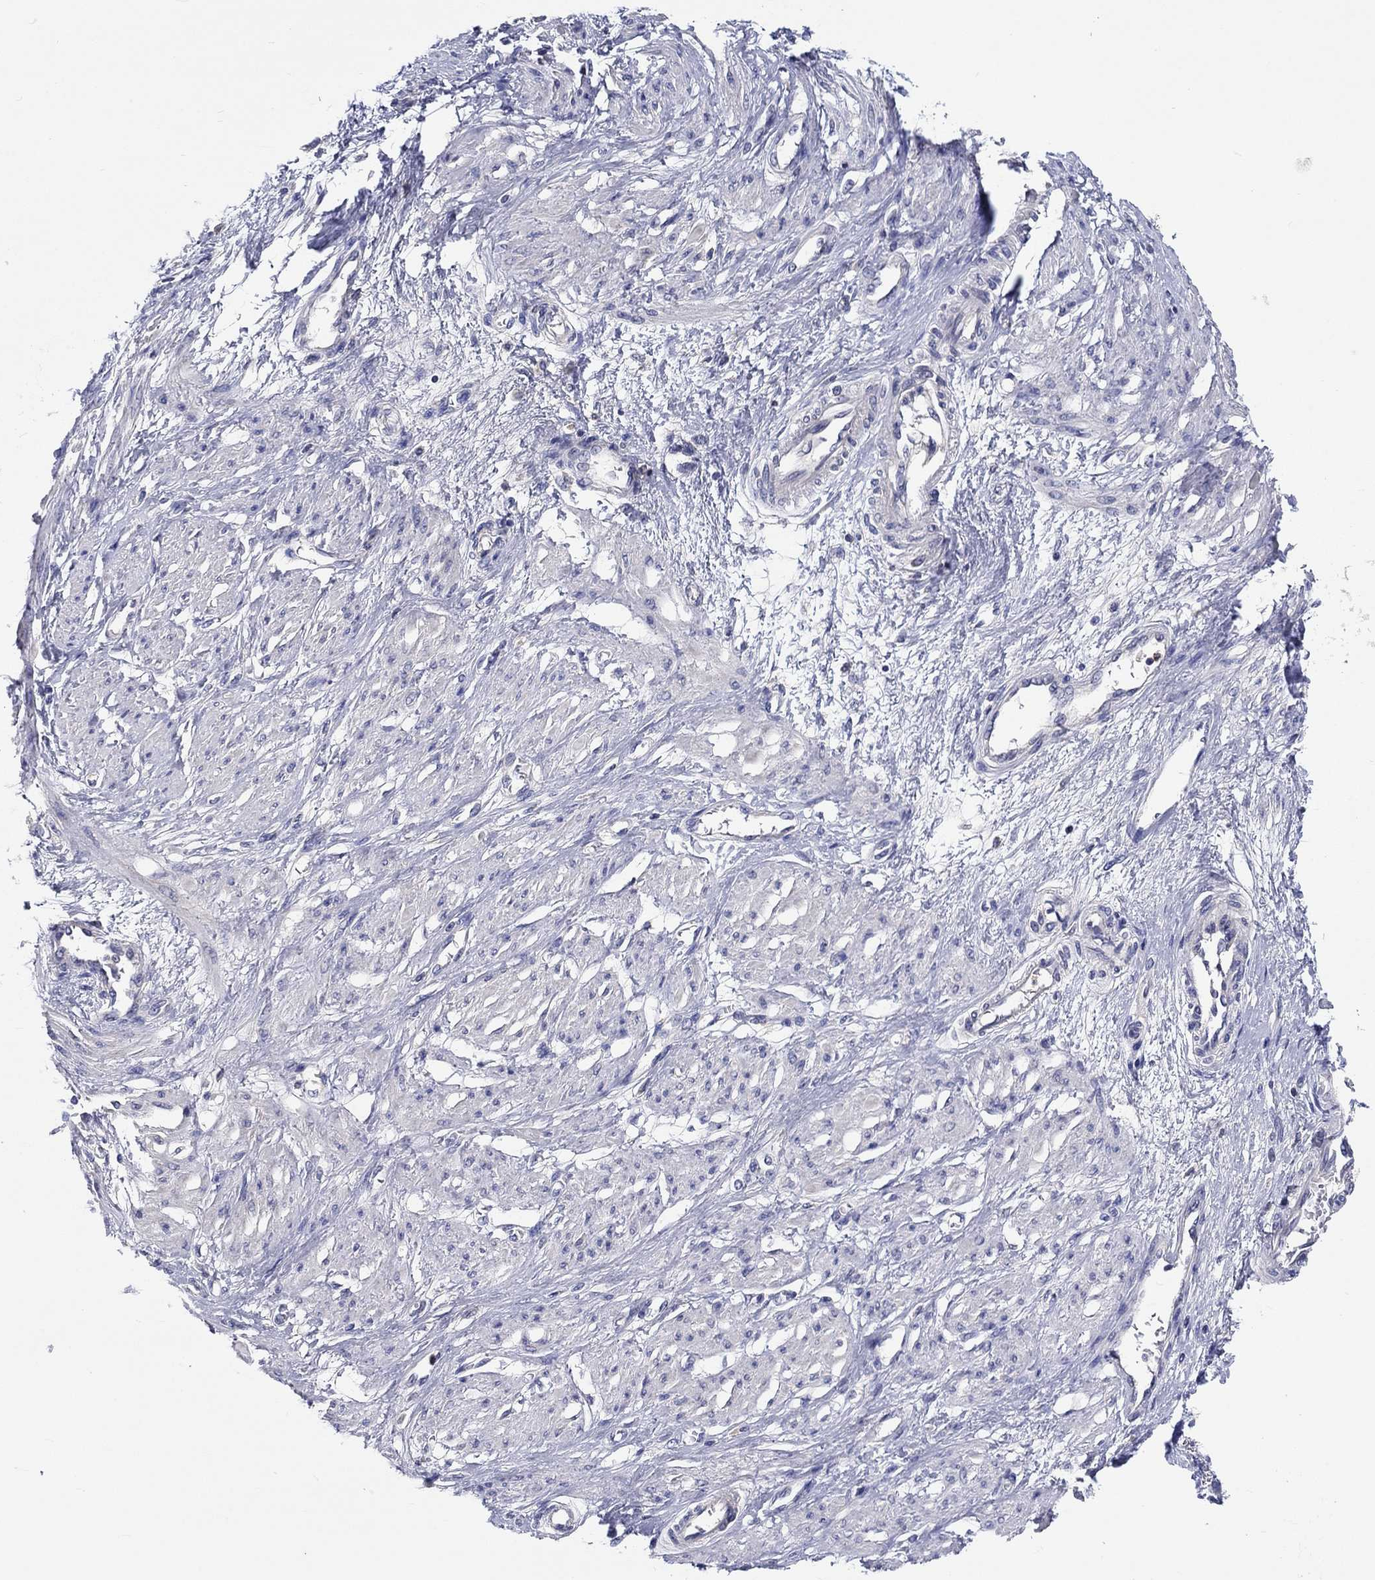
{"staining": {"intensity": "negative", "quantity": "none", "location": "none"}, "tissue": "smooth muscle", "cell_type": "Smooth muscle cells", "image_type": "normal", "snomed": [{"axis": "morphology", "description": "Normal tissue, NOS"}, {"axis": "topography", "description": "Smooth muscle"}, {"axis": "topography", "description": "Uterus"}], "caption": "Immunohistochemistry histopathology image of normal smooth muscle stained for a protein (brown), which demonstrates no staining in smooth muscle cells.", "gene": "CHIT1", "patient": {"sex": "female", "age": 39}}